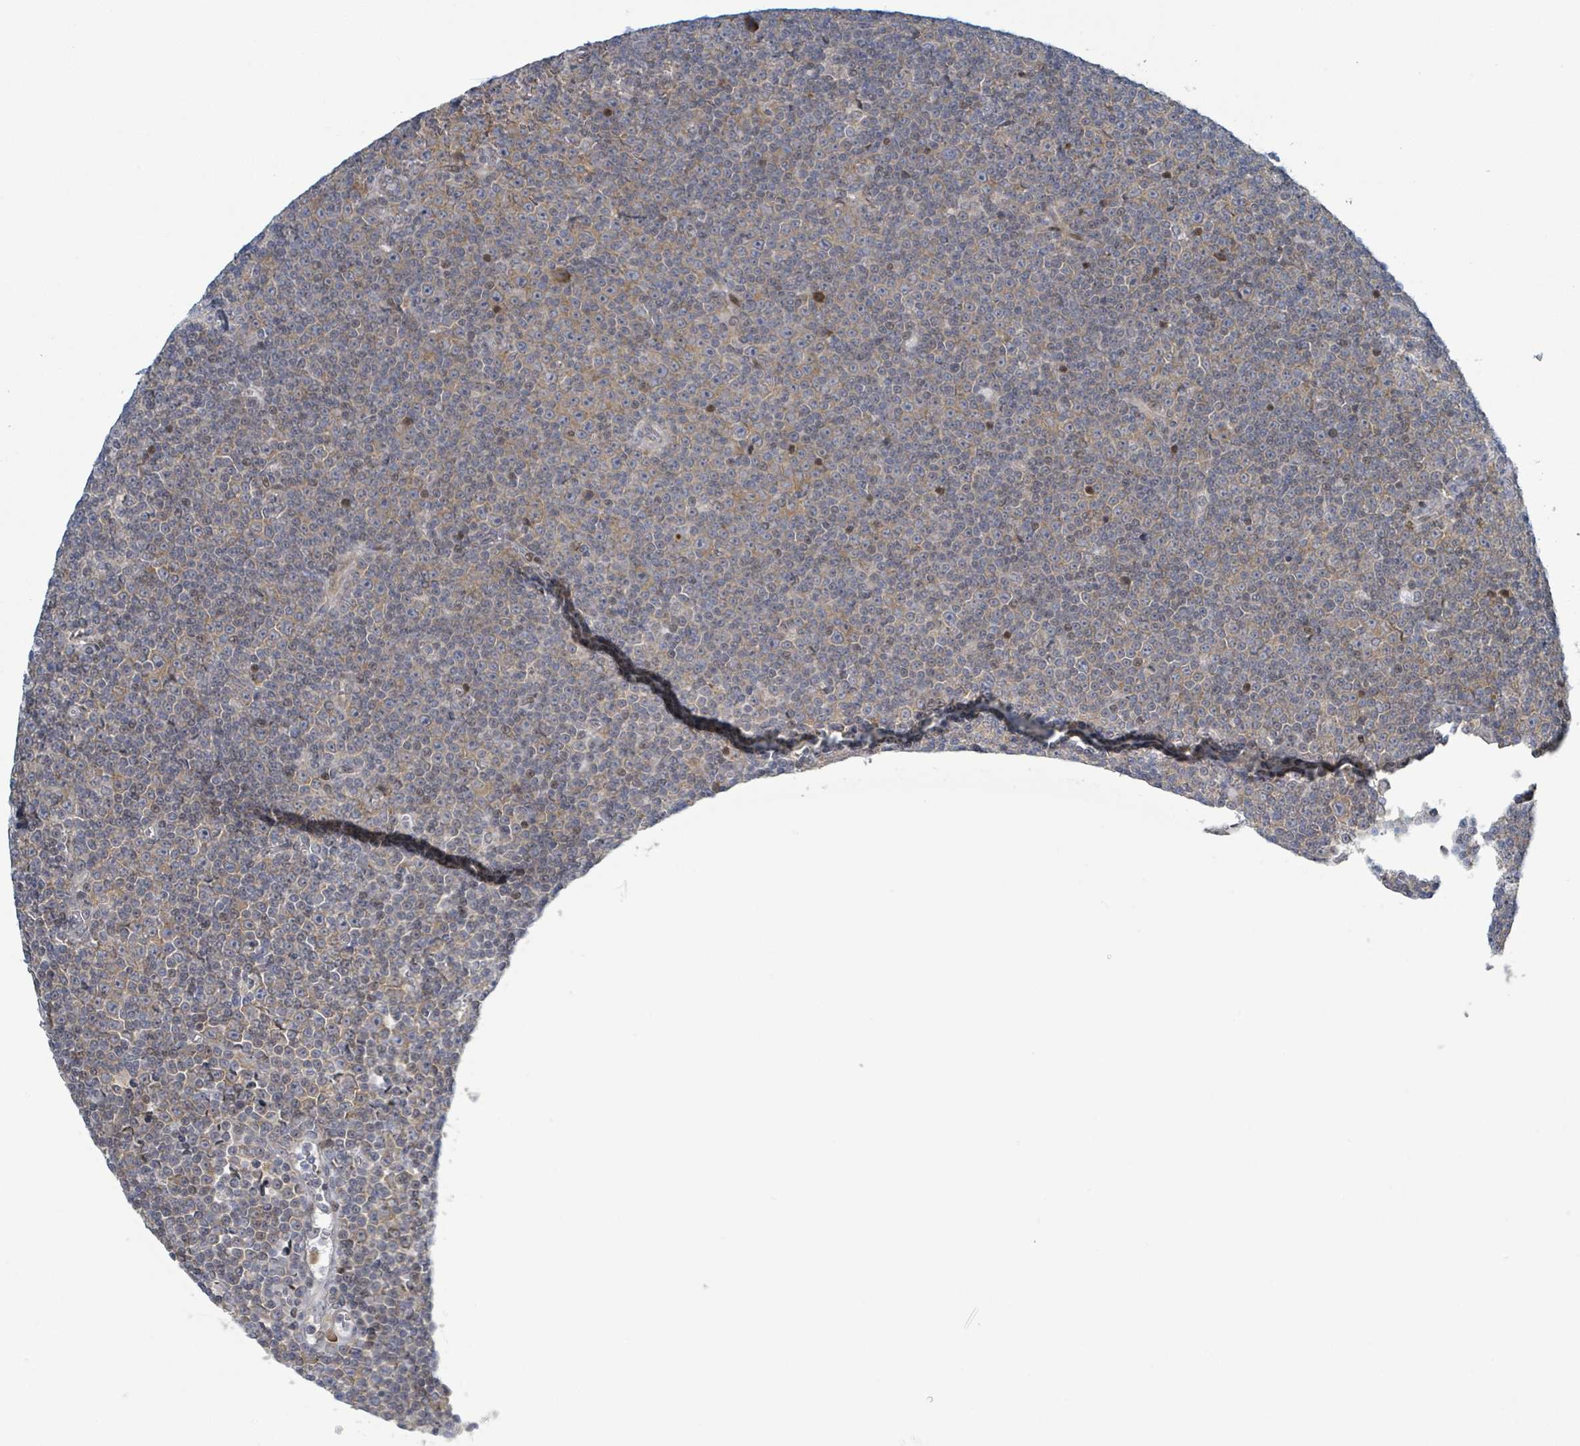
{"staining": {"intensity": "weak", "quantity": "25%-75%", "location": "cytoplasmic/membranous"}, "tissue": "lymphoma", "cell_type": "Tumor cells", "image_type": "cancer", "snomed": [{"axis": "morphology", "description": "Malignant lymphoma, non-Hodgkin's type, Low grade"}, {"axis": "topography", "description": "Lymph node"}], "caption": "This is a micrograph of IHC staining of low-grade malignant lymphoma, non-Hodgkin's type, which shows weak staining in the cytoplasmic/membranous of tumor cells.", "gene": "RPL32", "patient": {"sex": "female", "age": 67}}